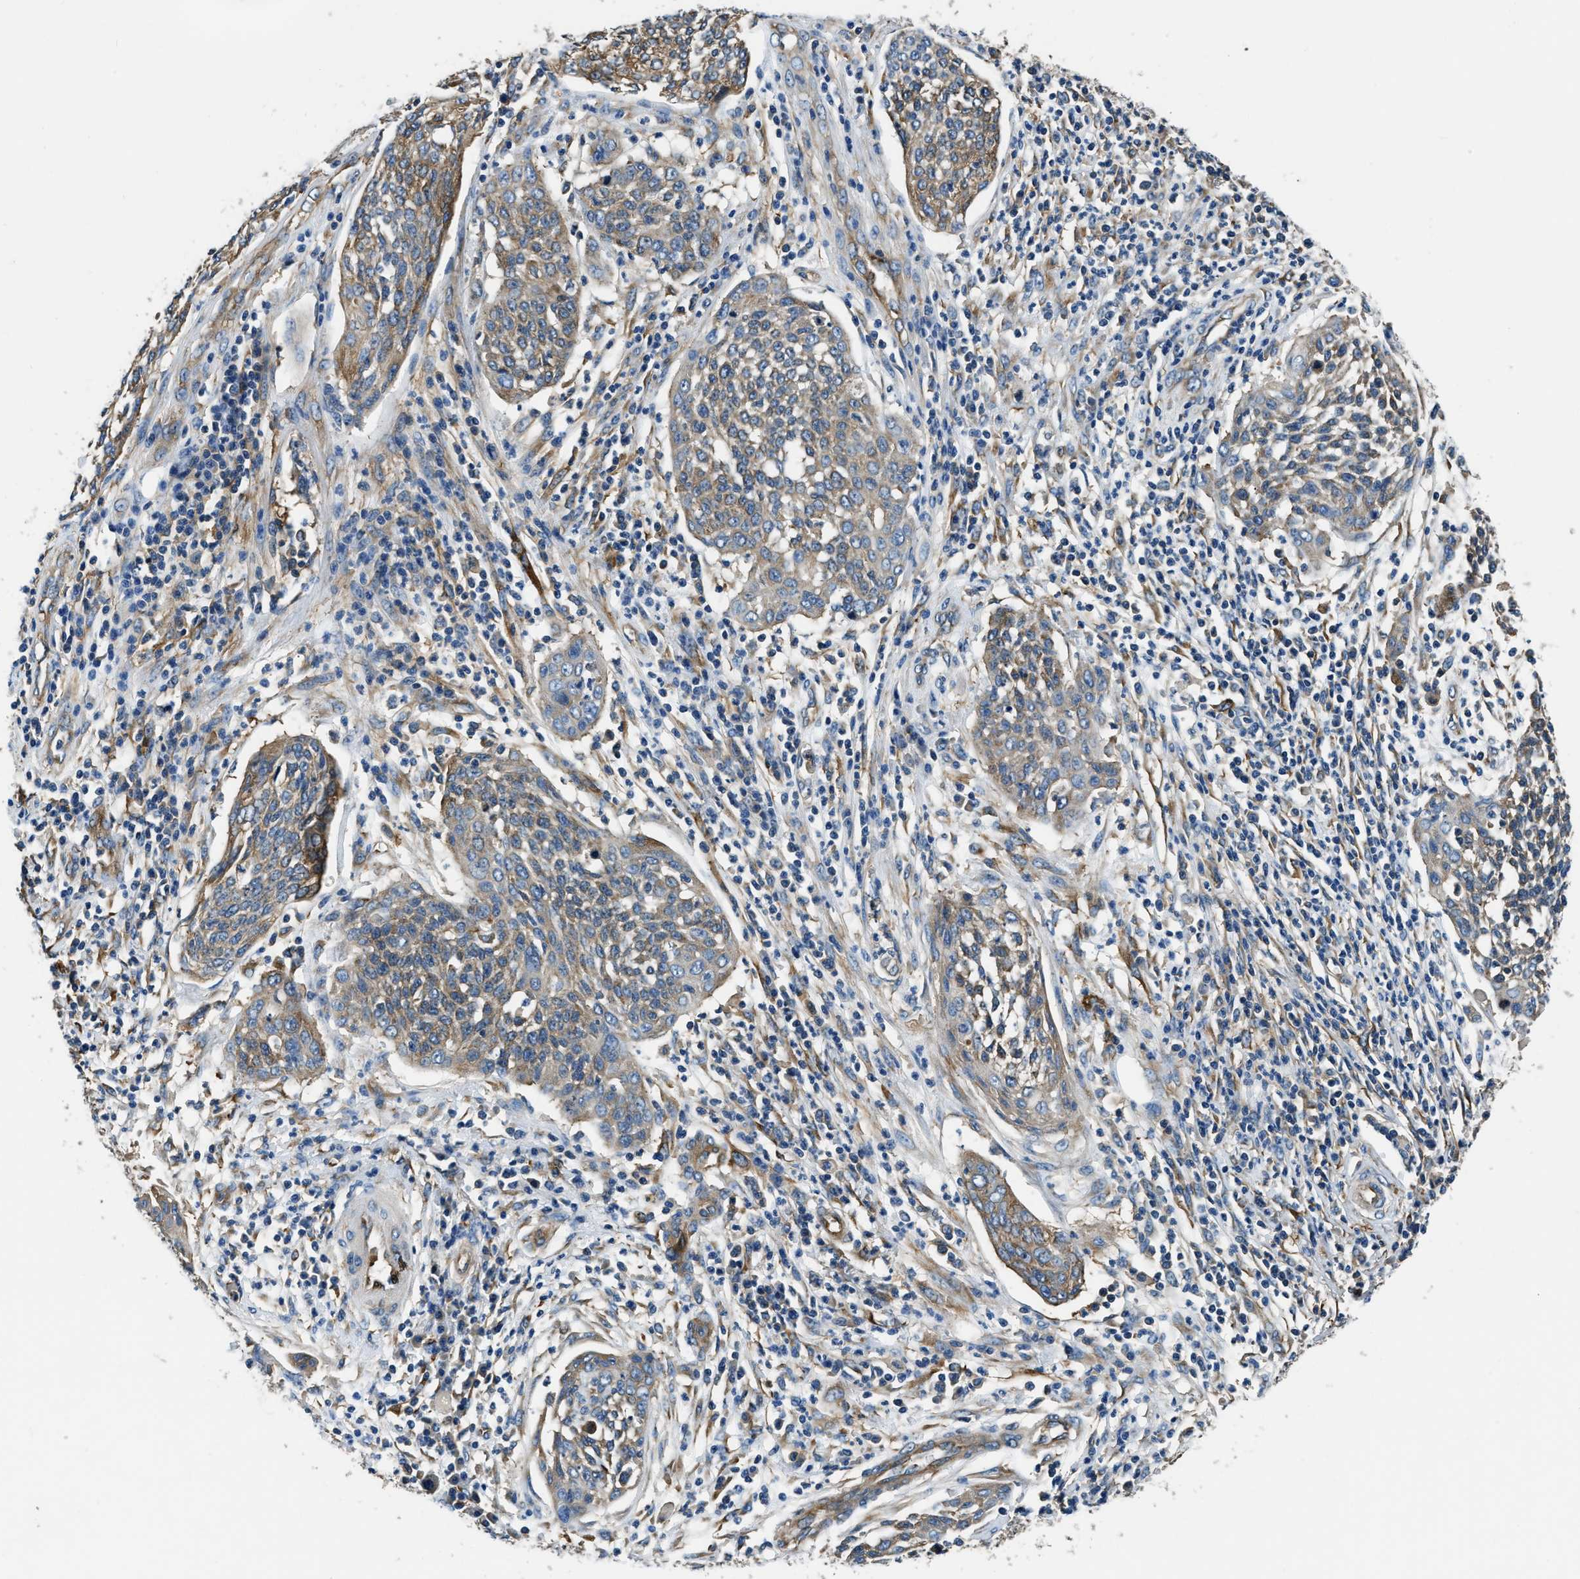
{"staining": {"intensity": "moderate", "quantity": ">75%", "location": "cytoplasmic/membranous"}, "tissue": "cervical cancer", "cell_type": "Tumor cells", "image_type": "cancer", "snomed": [{"axis": "morphology", "description": "Squamous cell carcinoma, NOS"}, {"axis": "topography", "description": "Cervix"}], "caption": "IHC of human squamous cell carcinoma (cervical) reveals medium levels of moderate cytoplasmic/membranous positivity in approximately >75% of tumor cells.", "gene": "EEA1", "patient": {"sex": "female", "age": 34}}